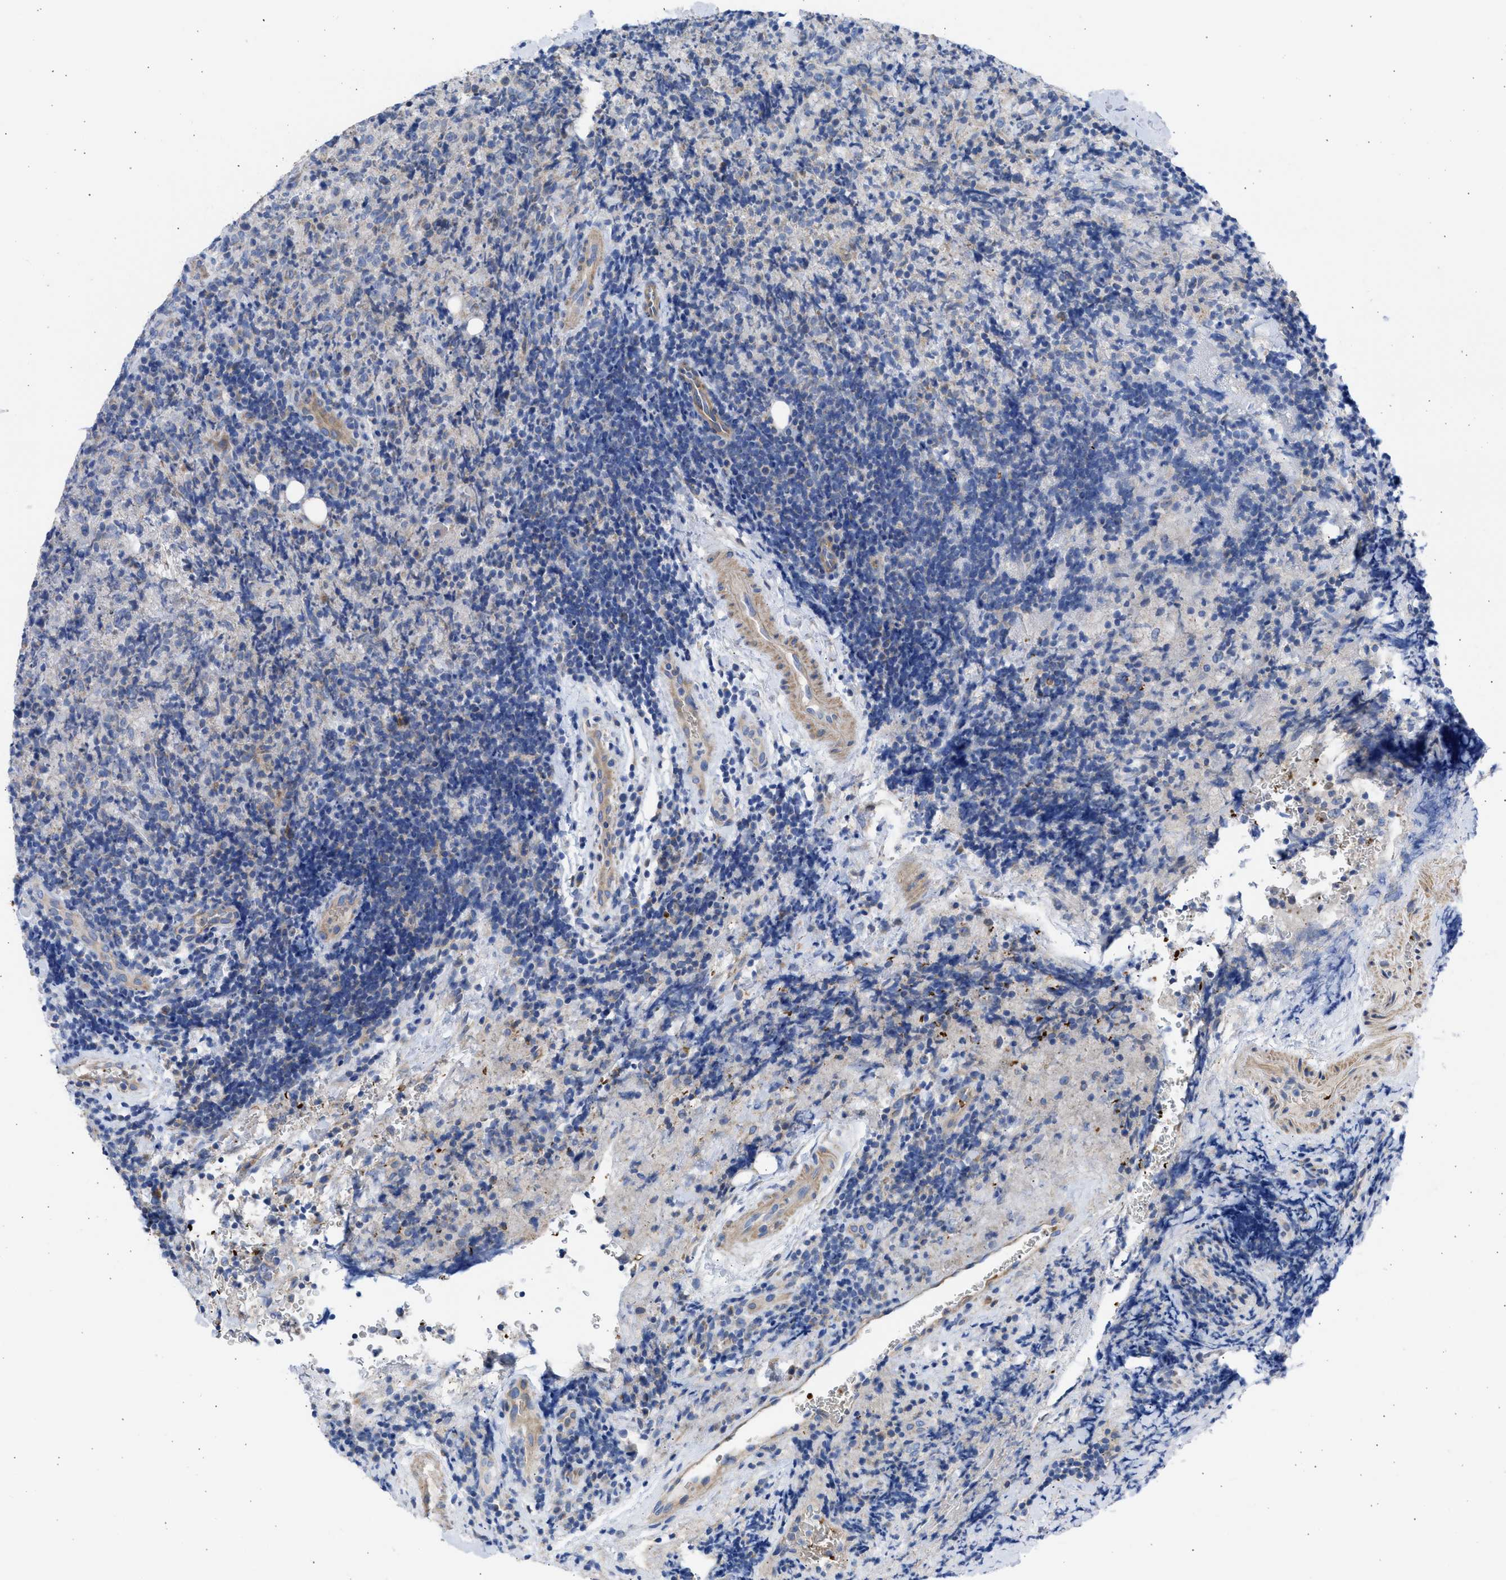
{"staining": {"intensity": "negative", "quantity": "none", "location": "none"}, "tissue": "lymphoma", "cell_type": "Tumor cells", "image_type": "cancer", "snomed": [{"axis": "morphology", "description": "Malignant lymphoma, non-Hodgkin's type, High grade"}, {"axis": "topography", "description": "Tonsil"}], "caption": "Immunohistochemical staining of lymphoma shows no significant expression in tumor cells. (DAB (3,3'-diaminobenzidine) IHC with hematoxylin counter stain).", "gene": "BTG3", "patient": {"sex": "female", "age": 36}}